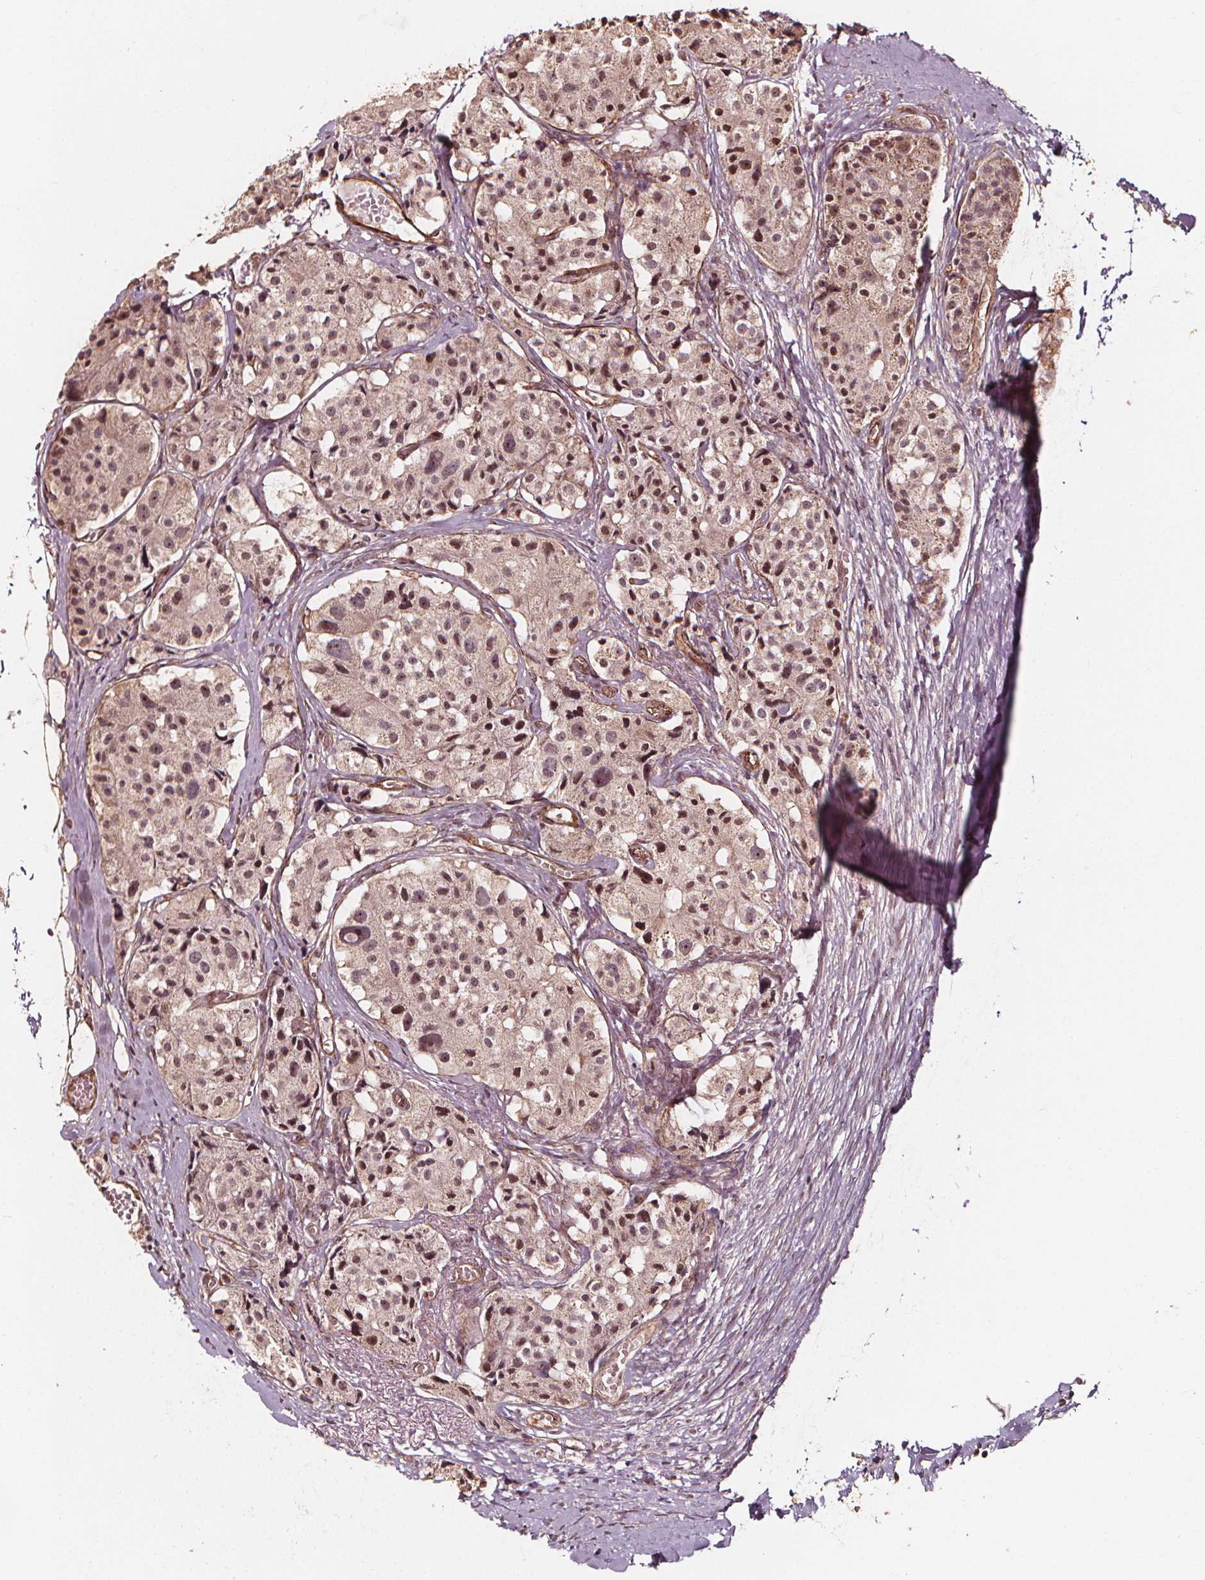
{"staining": {"intensity": "moderate", "quantity": ">75%", "location": "nuclear"}, "tissue": "carcinoid", "cell_type": "Tumor cells", "image_type": "cancer", "snomed": [{"axis": "morphology", "description": "Carcinoid, malignant, NOS"}, {"axis": "topography", "description": "Small intestine"}], "caption": "Carcinoid stained for a protein (brown) demonstrates moderate nuclear positive staining in approximately >75% of tumor cells.", "gene": "EXOSC9", "patient": {"sex": "female", "age": 65}}